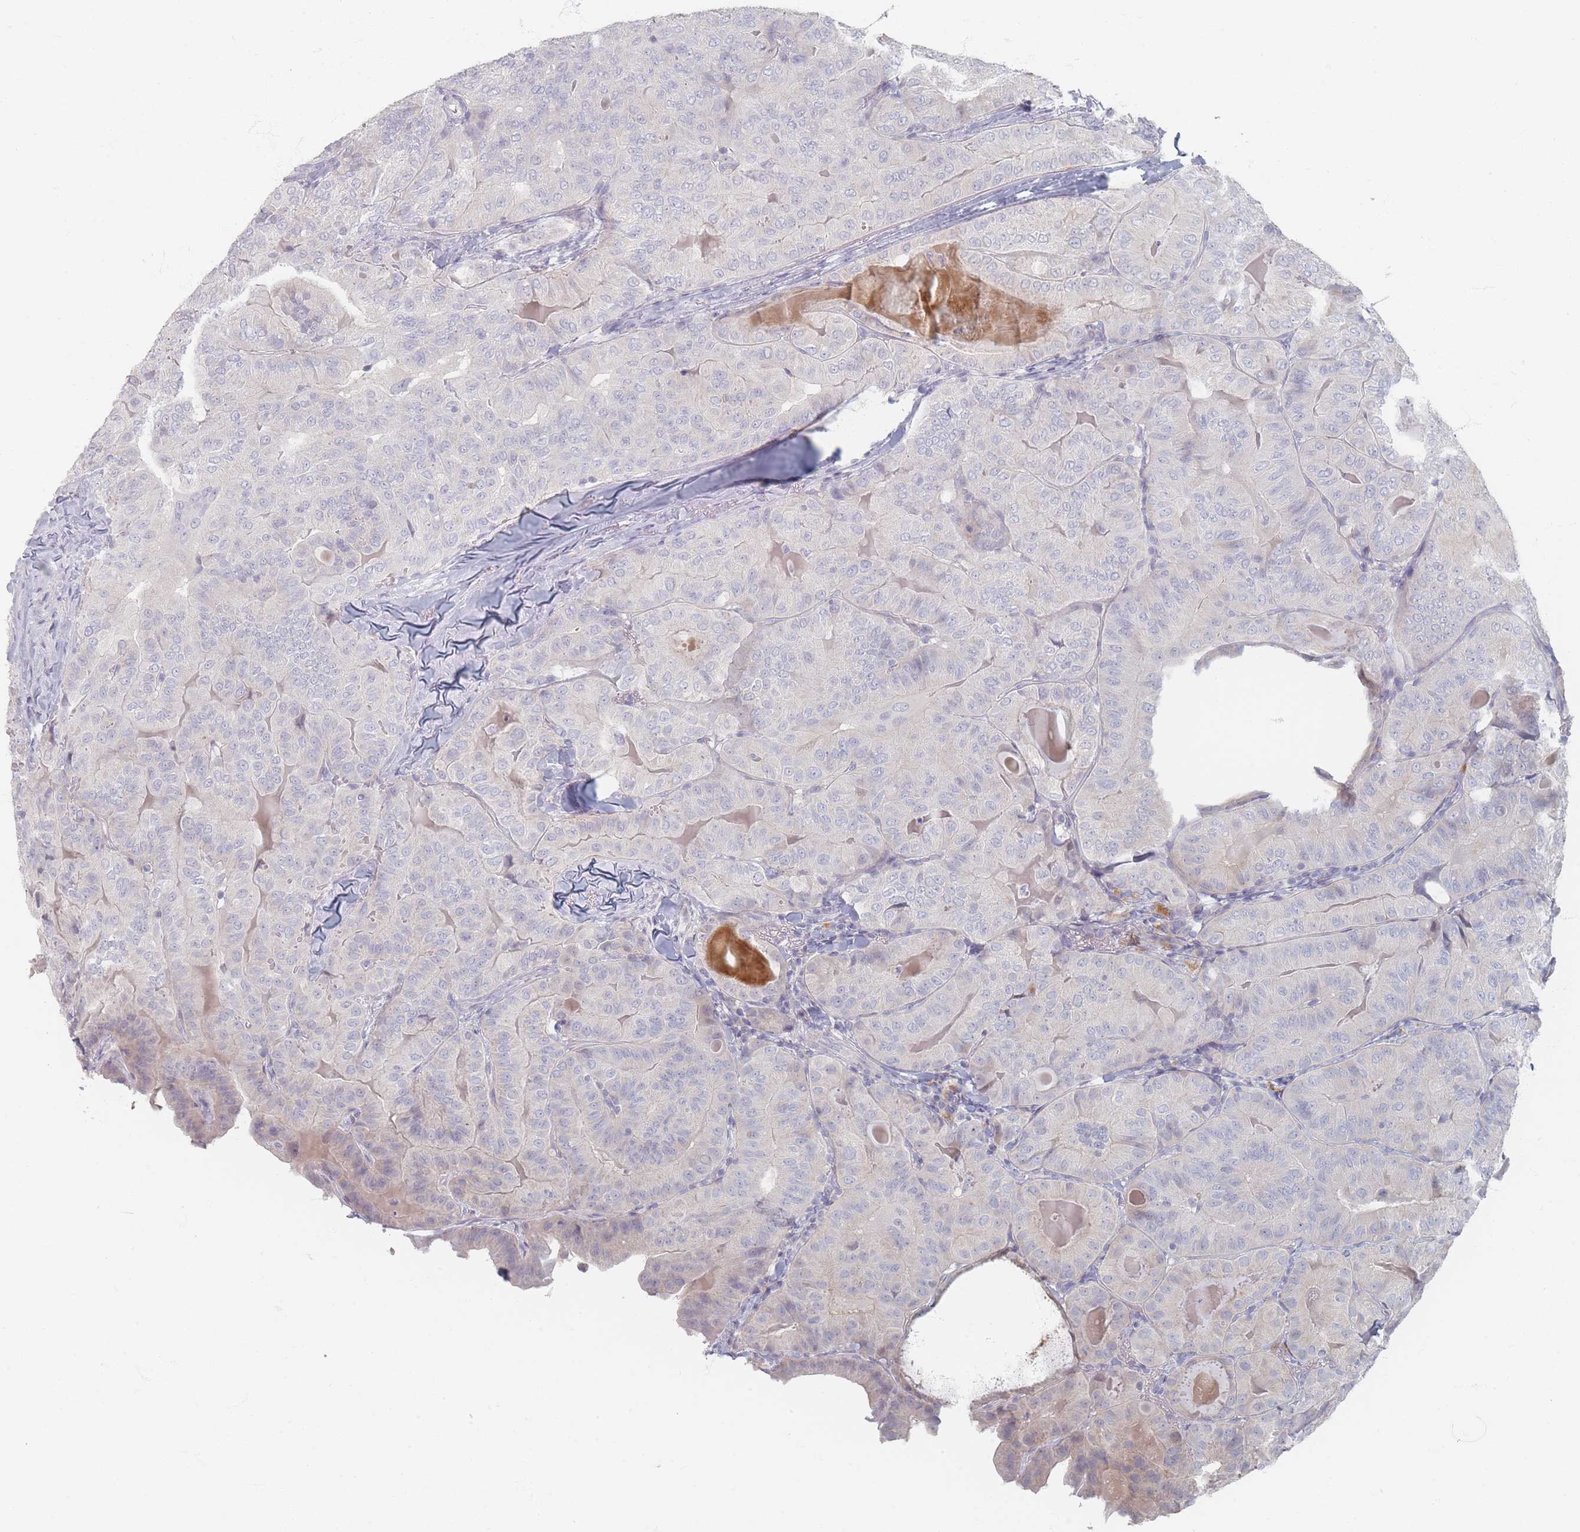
{"staining": {"intensity": "negative", "quantity": "none", "location": "none"}, "tissue": "thyroid cancer", "cell_type": "Tumor cells", "image_type": "cancer", "snomed": [{"axis": "morphology", "description": "Papillary adenocarcinoma, NOS"}, {"axis": "topography", "description": "Thyroid gland"}], "caption": "This is an IHC photomicrograph of human thyroid papillary adenocarcinoma. There is no positivity in tumor cells.", "gene": "CD37", "patient": {"sex": "female", "age": 68}}